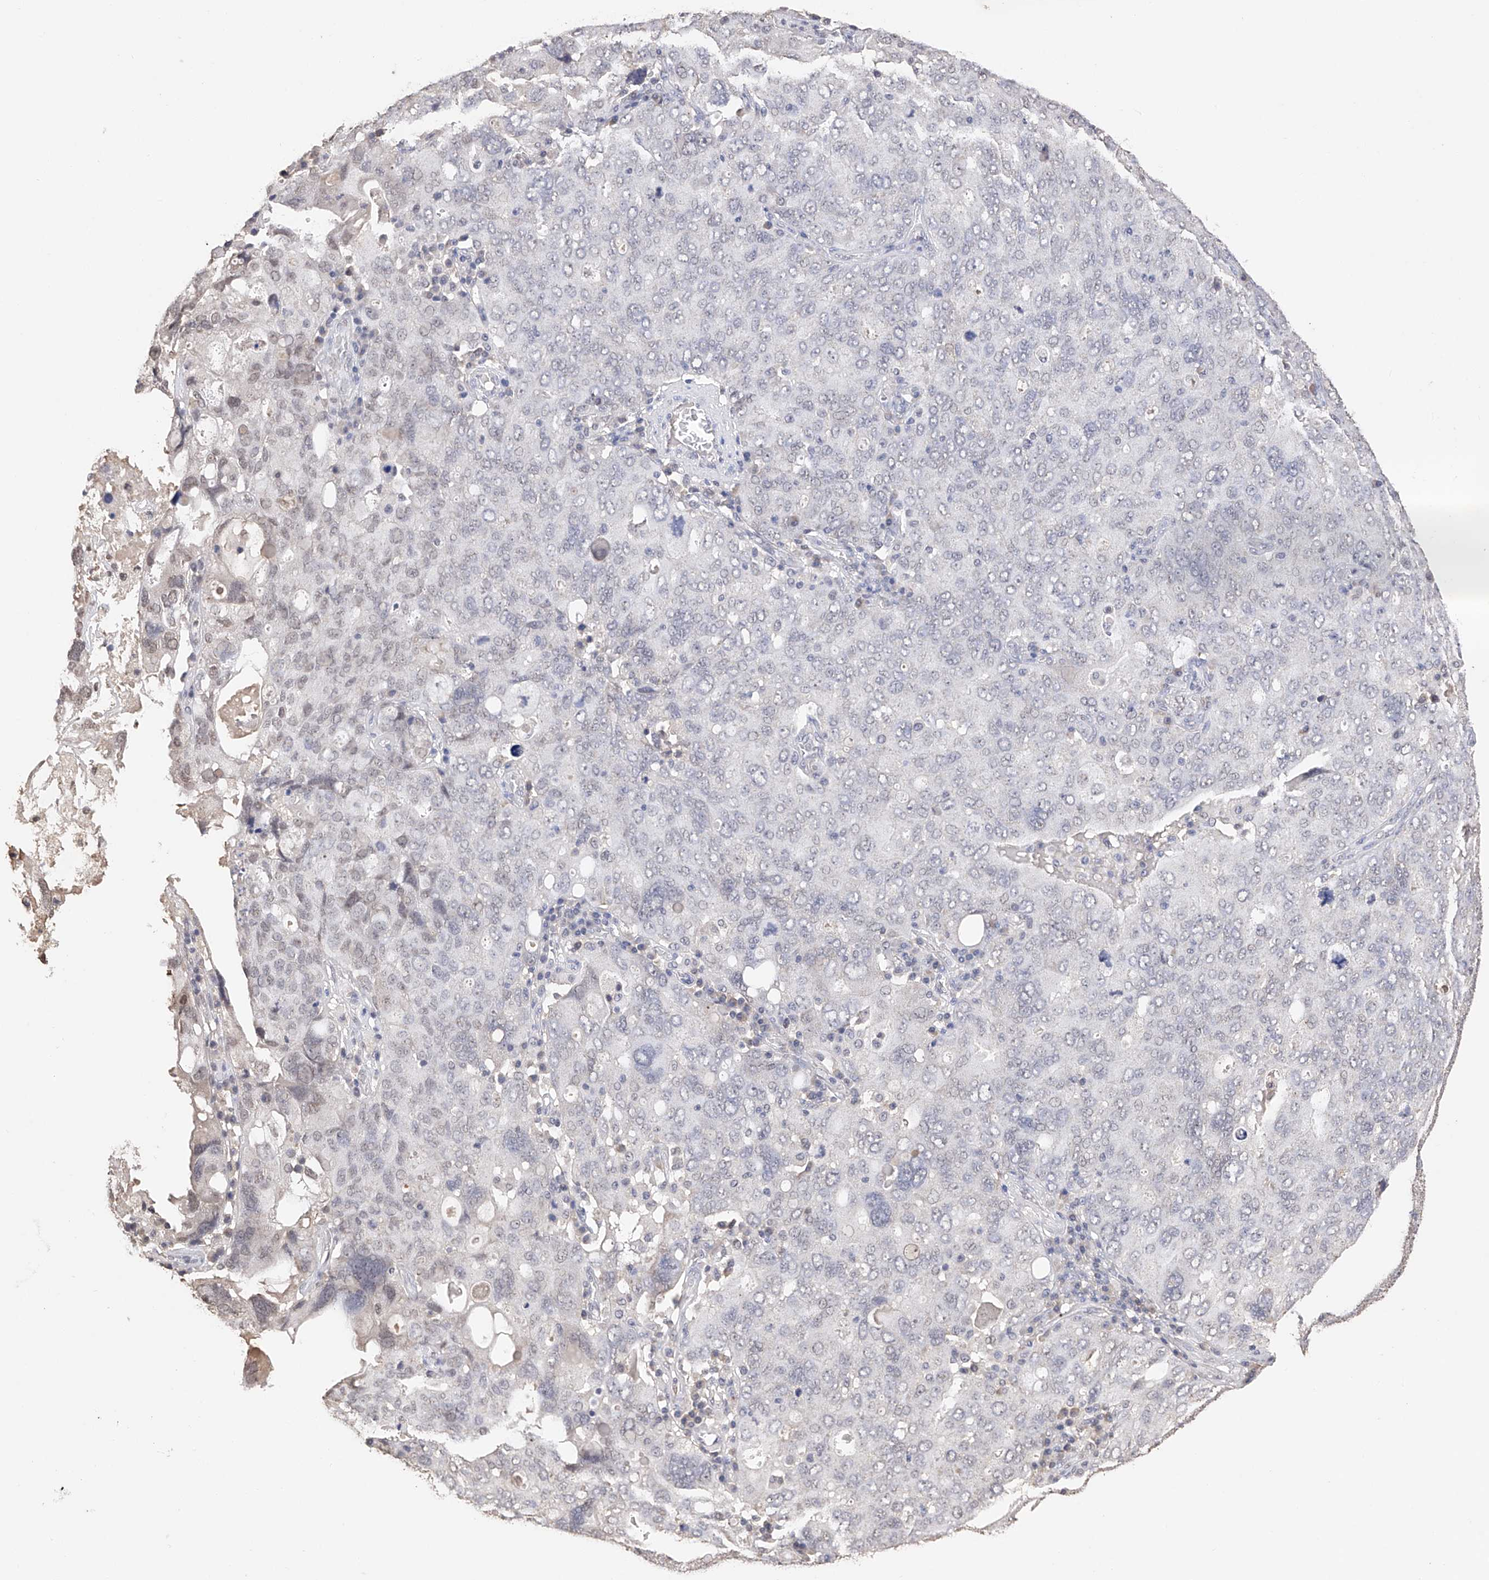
{"staining": {"intensity": "negative", "quantity": "none", "location": "none"}, "tissue": "ovarian cancer", "cell_type": "Tumor cells", "image_type": "cancer", "snomed": [{"axis": "morphology", "description": "Carcinoma, endometroid"}, {"axis": "topography", "description": "Ovary"}], "caption": "High power microscopy photomicrograph of an immunohistochemistry (IHC) micrograph of ovarian cancer, revealing no significant positivity in tumor cells.", "gene": "DMAP1", "patient": {"sex": "female", "age": 62}}